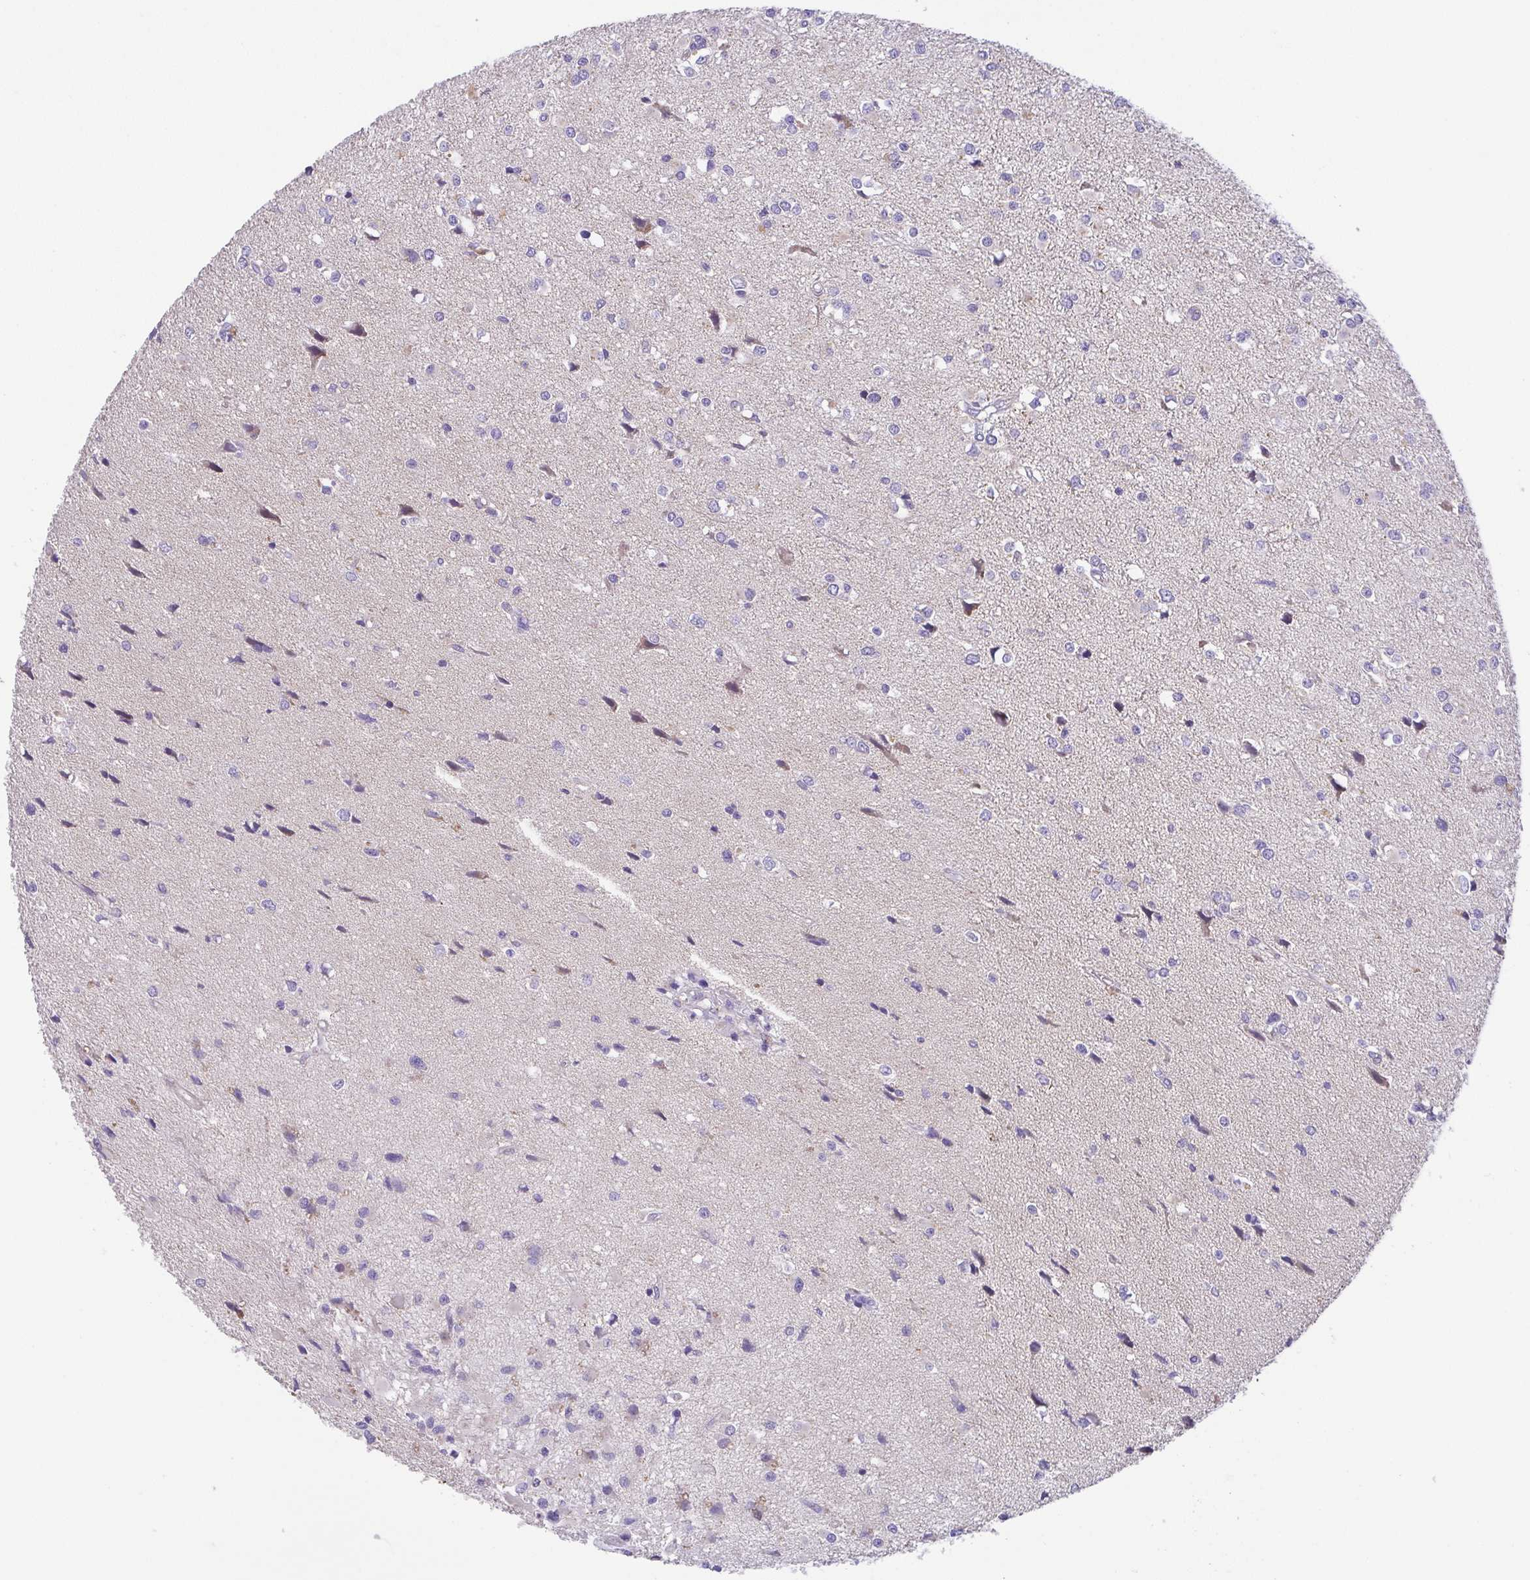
{"staining": {"intensity": "negative", "quantity": "none", "location": "none"}, "tissue": "glioma", "cell_type": "Tumor cells", "image_type": "cancer", "snomed": [{"axis": "morphology", "description": "Glioma, malignant, High grade"}, {"axis": "topography", "description": "Brain"}], "caption": "DAB immunohistochemical staining of malignant glioma (high-grade) reveals no significant positivity in tumor cells. (Brightfield microscopy of DAB IHC at high magnification).", "gene": "SLC13A1", "patient": {"sex": "male", "age": 54}}